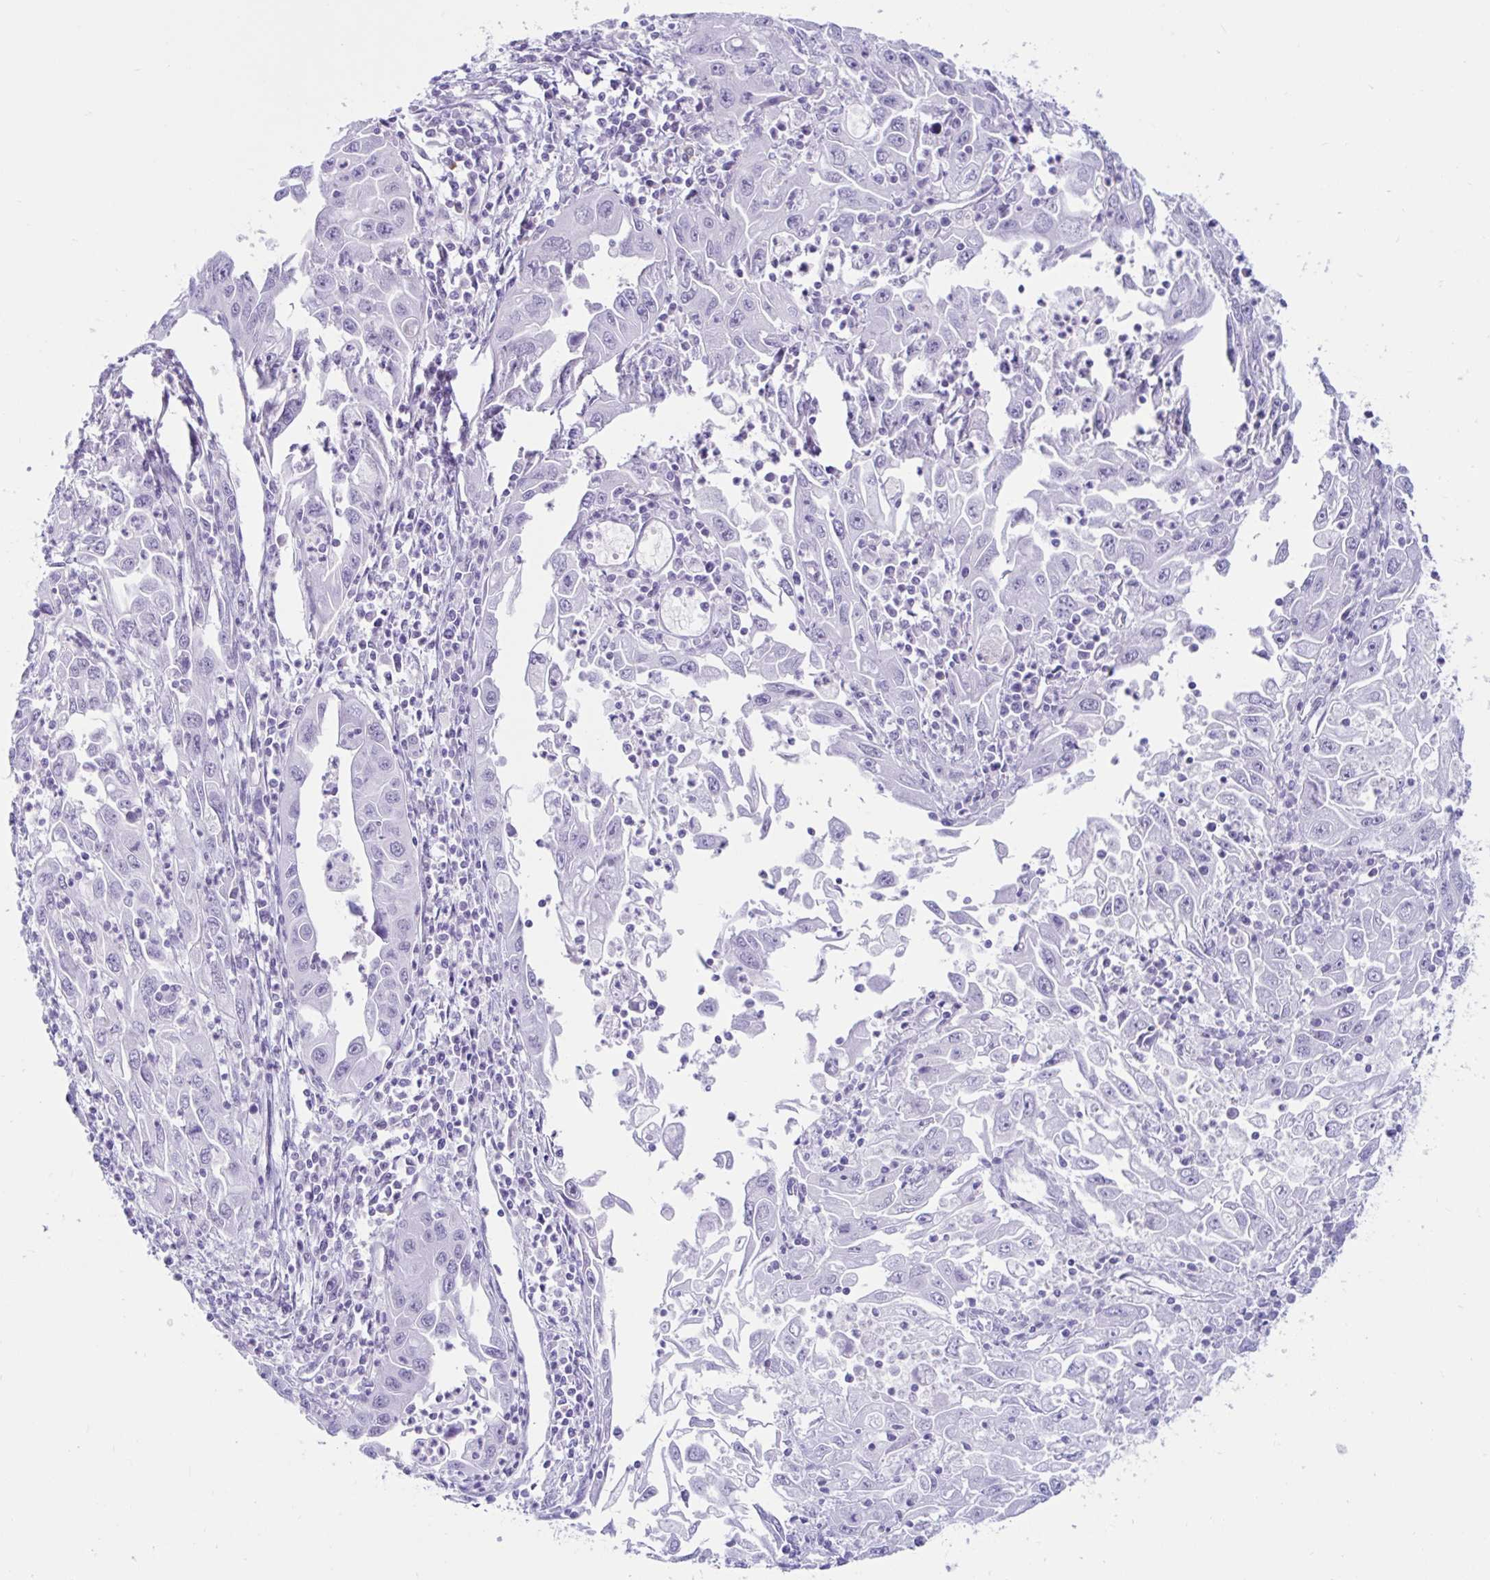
{"staining": {"intensity": "negative", "quantity": "none", "location": "none"}, "tissue": "endometrial cancer", "cell_type": "Tumor cells", "image_type": "cancer", "snomed": [{"axis": "morphology", "description": "Adenocarcinoma, NOS"}, {"axis": "topography", "description": "Uterus"}], "caption": "High magnification brightfield microscopy of endometrial cancer (adenocarcinoma) stained with DAB (3,3'-diaminobenzidine) (brown) and counterstained with hematoxylin (blue): tumor cells show no significant staining. (DAB (3,3'-diaminobenzidine) immunohistochemistry, high magnification).", "gene": "BEST1", "patient": {"sex": "female", "age": 62}}